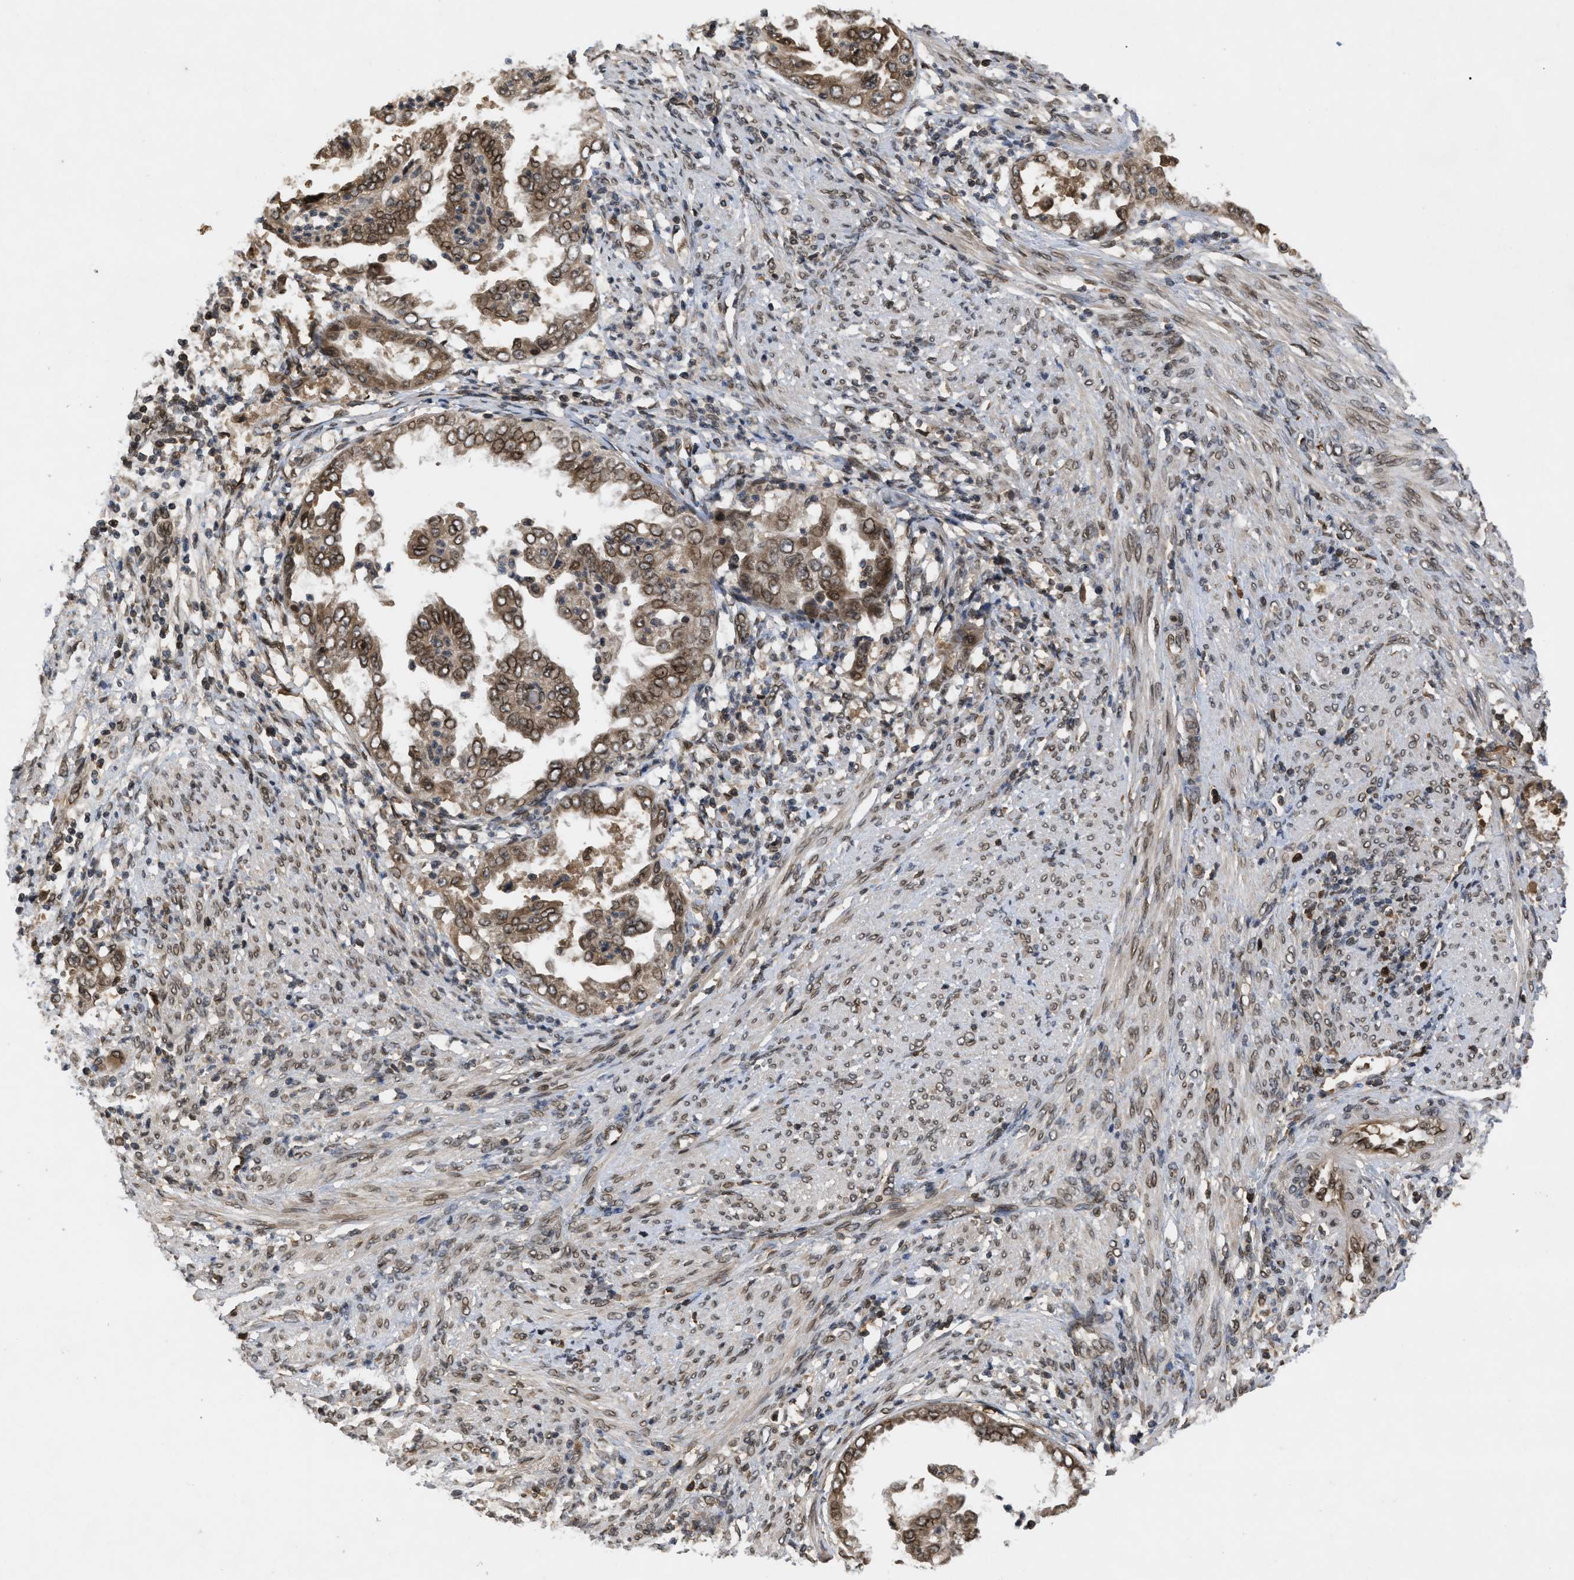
{"staining": {"intensity": "moderate", "quantity": ">75%", "location": "cytoplasmic/membranous,nuclear"}, "tissue": "endometrial cancer", "cell_type": "Tumor cells", "image_type": "cancer", "snomed": [{"axis": "morphology", "description": "Adenocarcinoma, NOS"}, {"axis": "topography", "description": "Endometrium"}], "caption": "Protein analysis of endometrial cancer tissue reveals moderate cytoplasmic/membranous and nuclear positivity in about >75% of tumor cells.", "gene": "CRY1", "patient": {"sex": "female", "age": 85}}